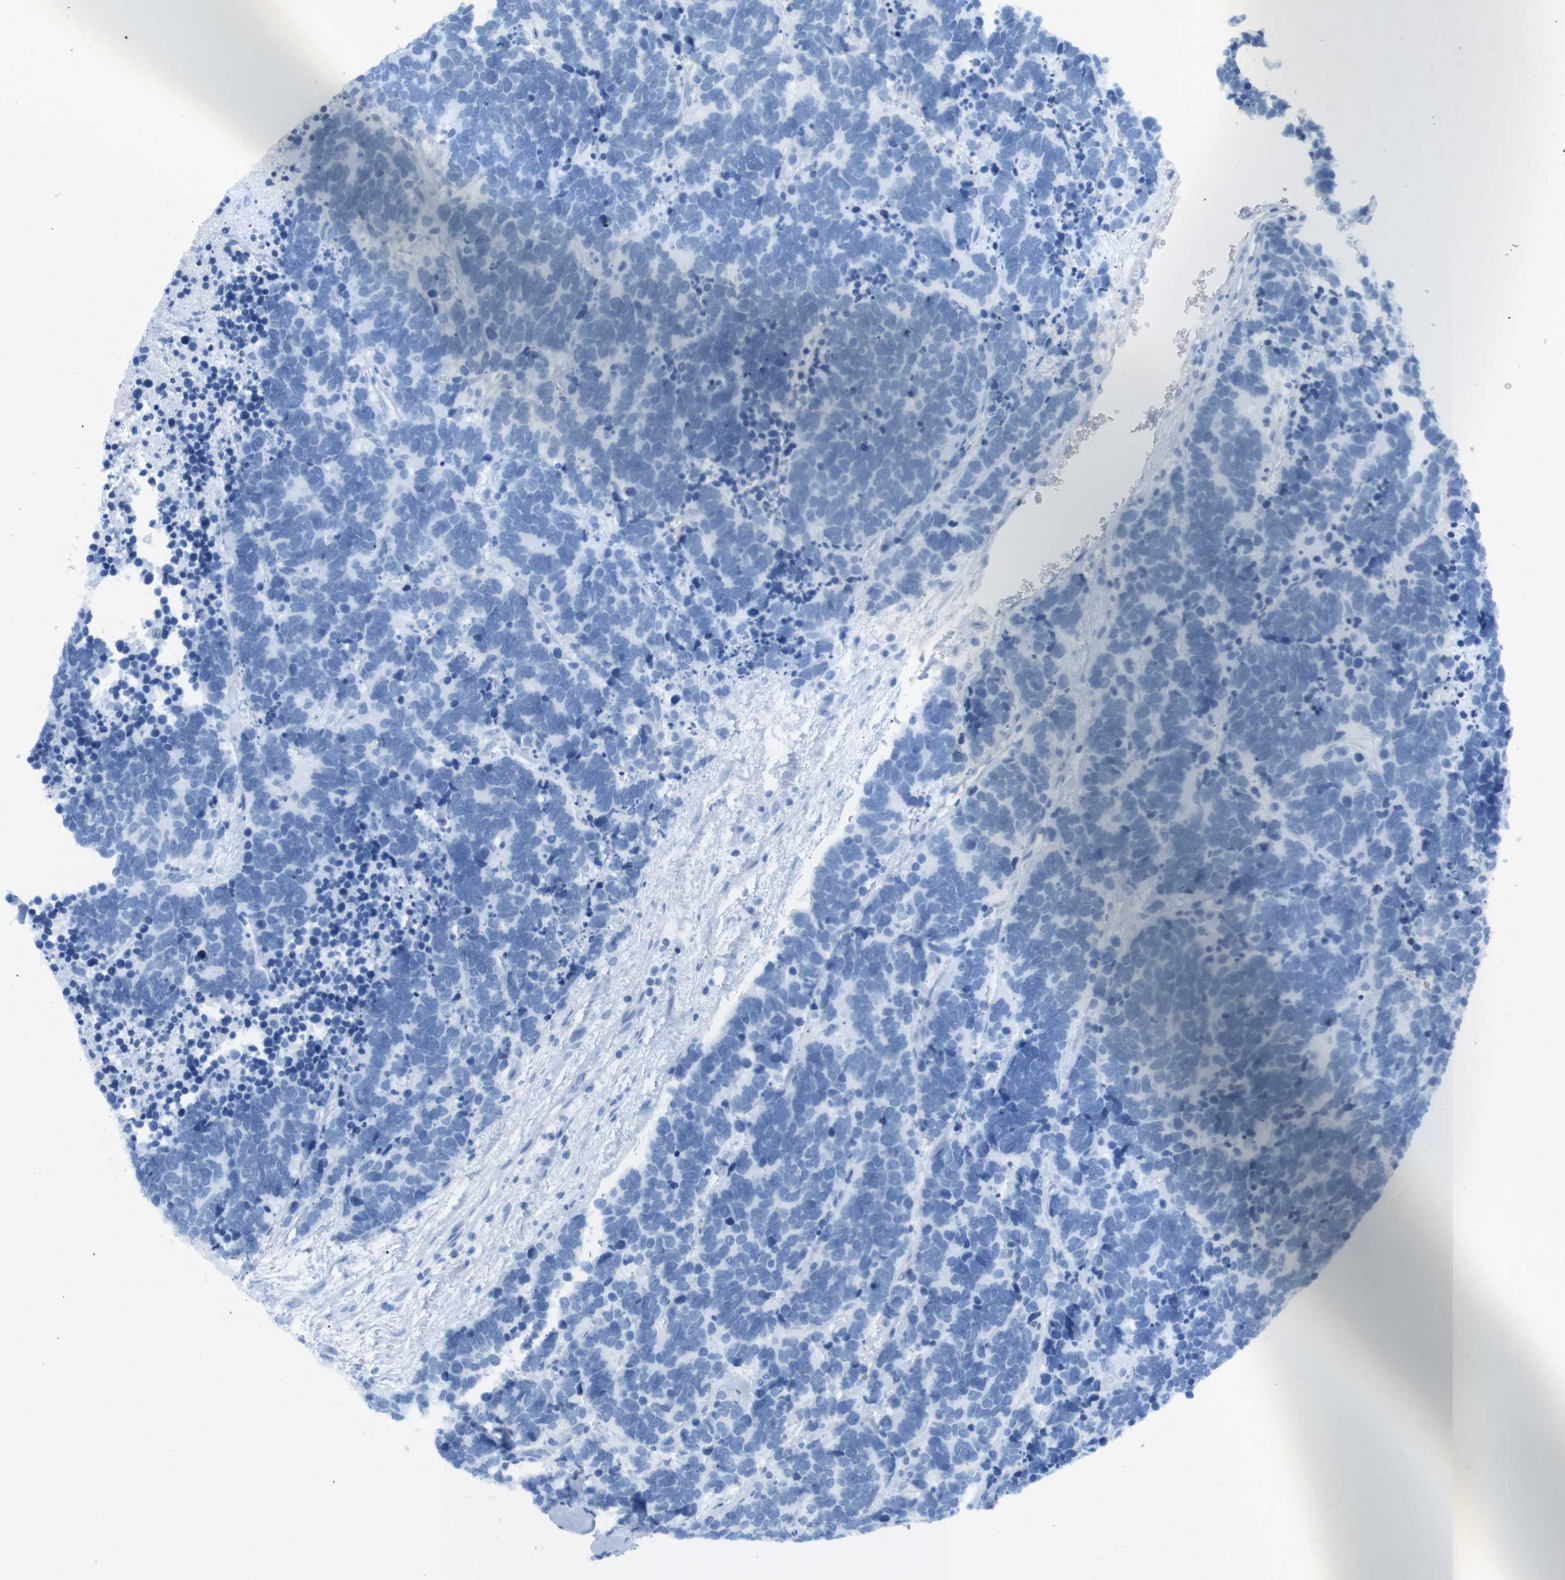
{"staining": {"intensity": "negative", "quantity": "none", "location": "none"}, "tissue": "carcinoid", "cell_type": "Tumor cells", "image_type": "cancer", "snomed": [{"axis": "morphology", "description": "Carcinoma, NOS"}, {"axis": "morphology", "description": "Carcinoid, malignant, NOS"}, {"axis": "topography", "description": "Urinary bladder"}], "caption": "This is an IHC histopathology image of malignant carcinoid. There is no expression in tumor cells.", "gene": "TNFRSF4", "patient": {"sex": "male", "age": 57}}